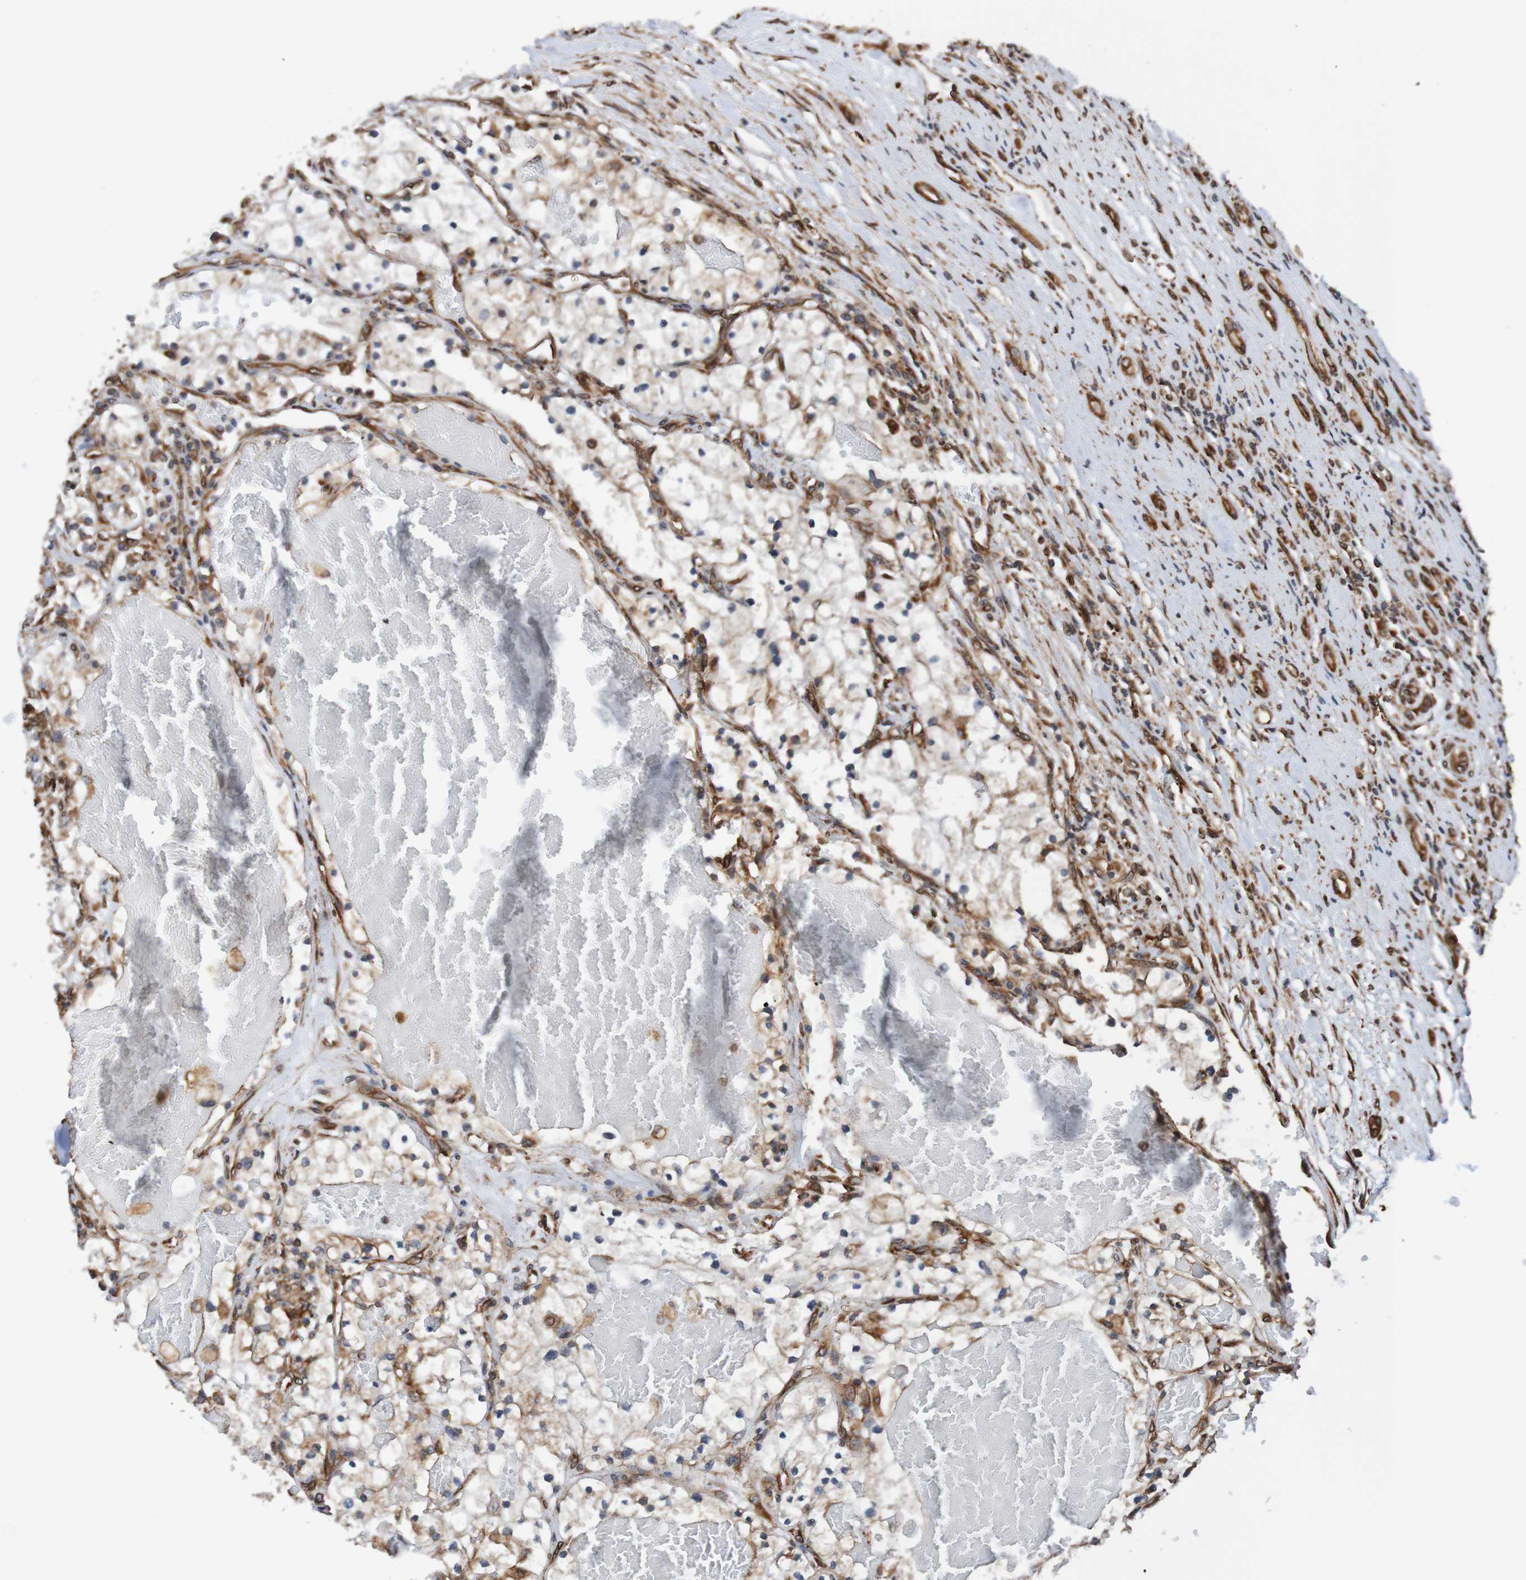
{"staining": {"intensity": "moderate", "quantity": "<25%", "location": "cytoplasmic/membranous"}, "tissue": "renal cancer", "cell_type": "Tumor cells", "image_type": "cancer", "snomed": [{"axis": "morphology", "description": "Adenocarcinoma, NOS"}, {"axis": "topography", "description": "Kidney"}], "caption": "Immunohistochemical staining of human renal cancer (adenocarcinoma) demonstrates low levels of moderate cytoplasmic/membranous expression in about <25% of tumor cells.", "gene": "TMEM109", "patient": {"sex": "male", "age": 68}}